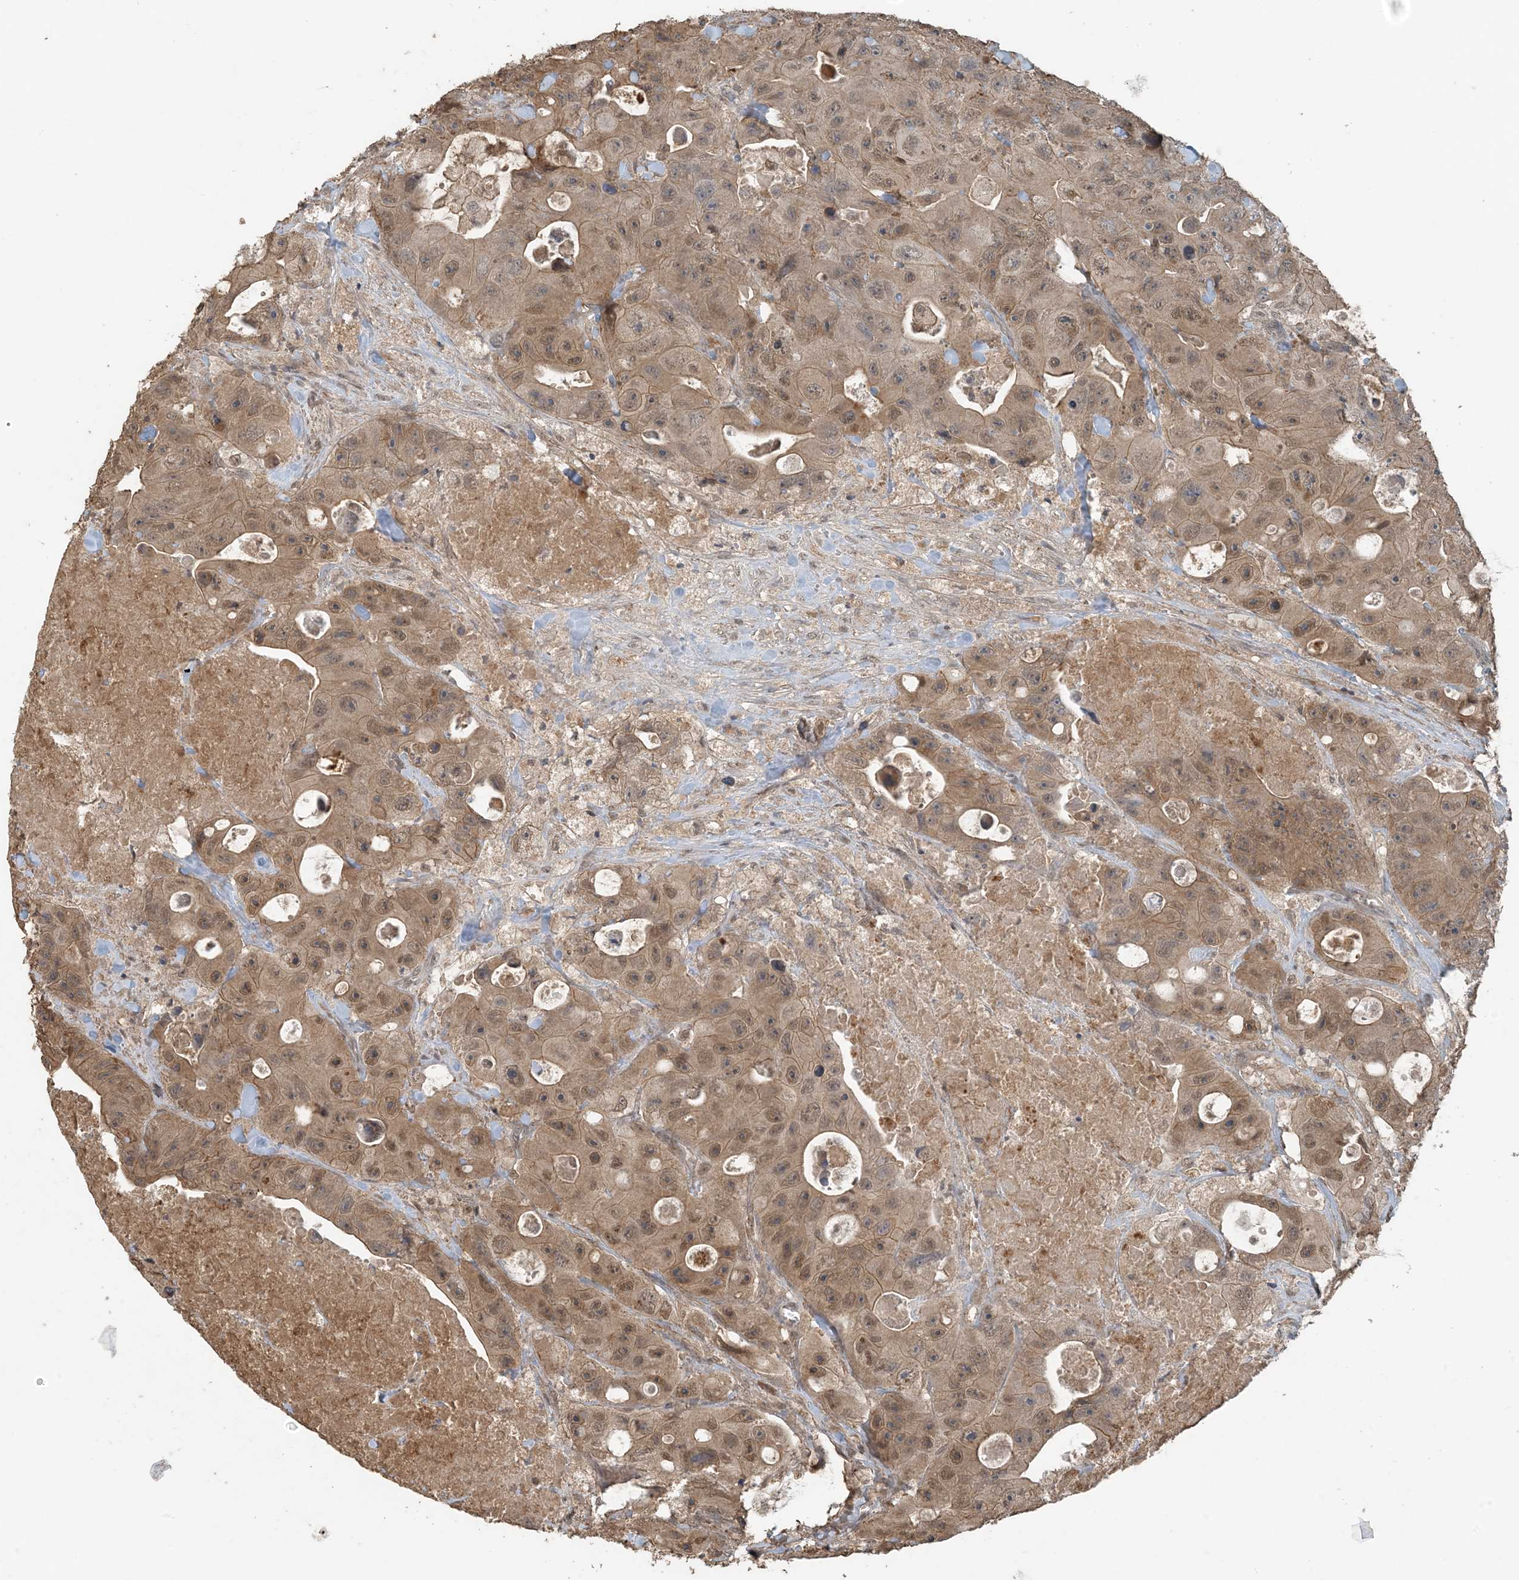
{"staining": {"intensity": "moderate", "quantity": ">75%", "location": "cytoplasmic/membranous,nuclear"}, "tissue": "colorectal cancer", "cell_type": "Tumor cells", "image_type": "cancer", "snomed": [{"axis": "morphology", "description": "Adenocarcinoma, NOS"}, {"axis": "topography", "description": "Colon"}], "caption": "The micrograph shows staining of adenocarcinoma (colorectal), revealing moderate cytoplasmic/membranous and nuclear protein expression (brown color) within tumor cells.", "gene": "ZC3H12A", "patient": {"sex": "female", "age": 46}}